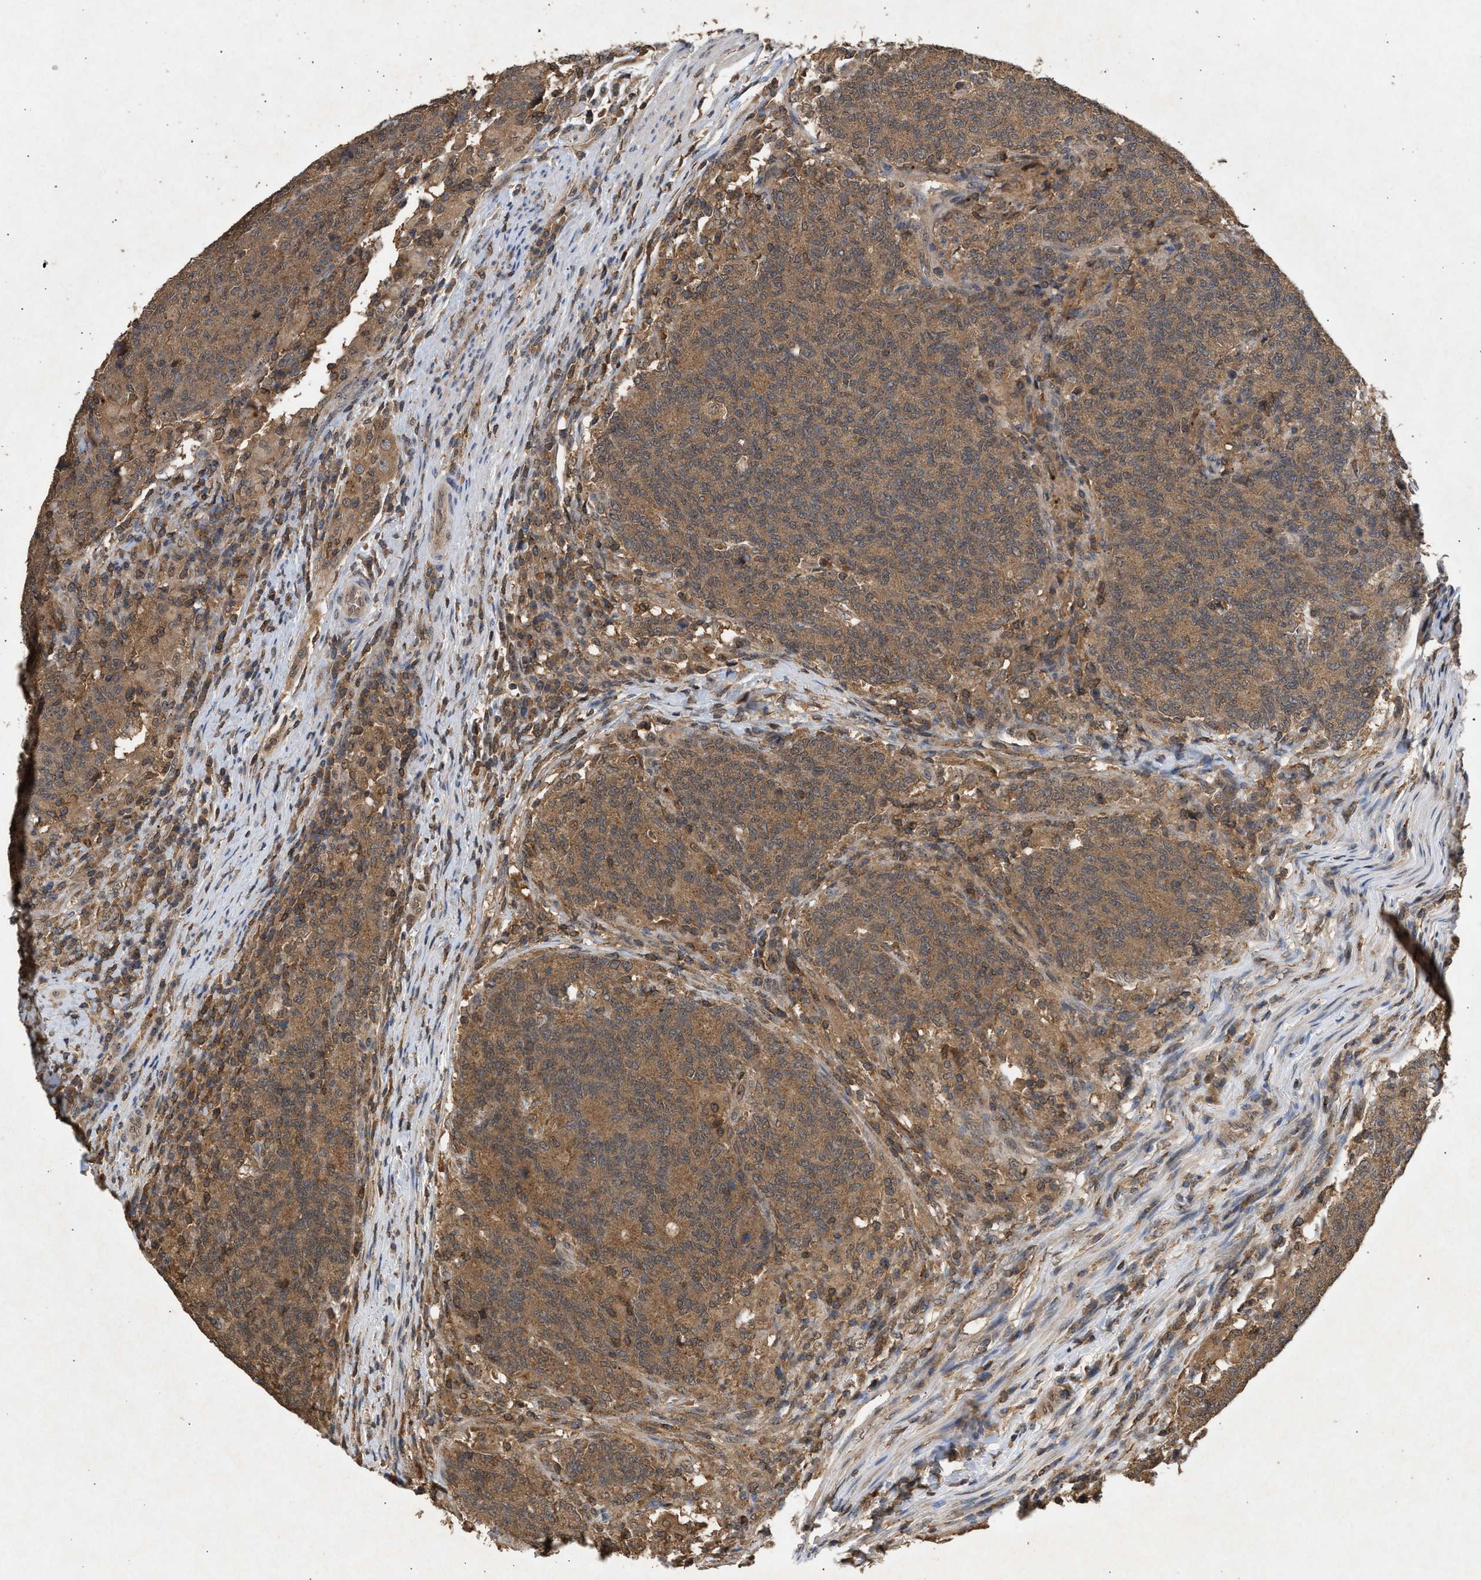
{"staining": {"intensity": "moderate", "quantity": ">75%", "location": "cytoplasmic/membranous"}, "tissue": "colorectal cancer", "cell_type": "Tumor cells", "image_type": "cancer", "snomed": [{"axis": "morphology", "description": "Normal tissue, NOS"}, {"axis": "morphology", "description": "Adenocarcinoma, NOS"}, {"axis": "topography", "description": "Colon"}], "caption": "The image shows staining of colorectal adenocarcinoma, revealing moderate cytoplasmic/membranous protein staining (brown color) within tumor cells. The protein is shown in brown color, while the nuclei are stained blue.", "gene": "FITM1", "patient": {"sex": "female", "age": 75}}